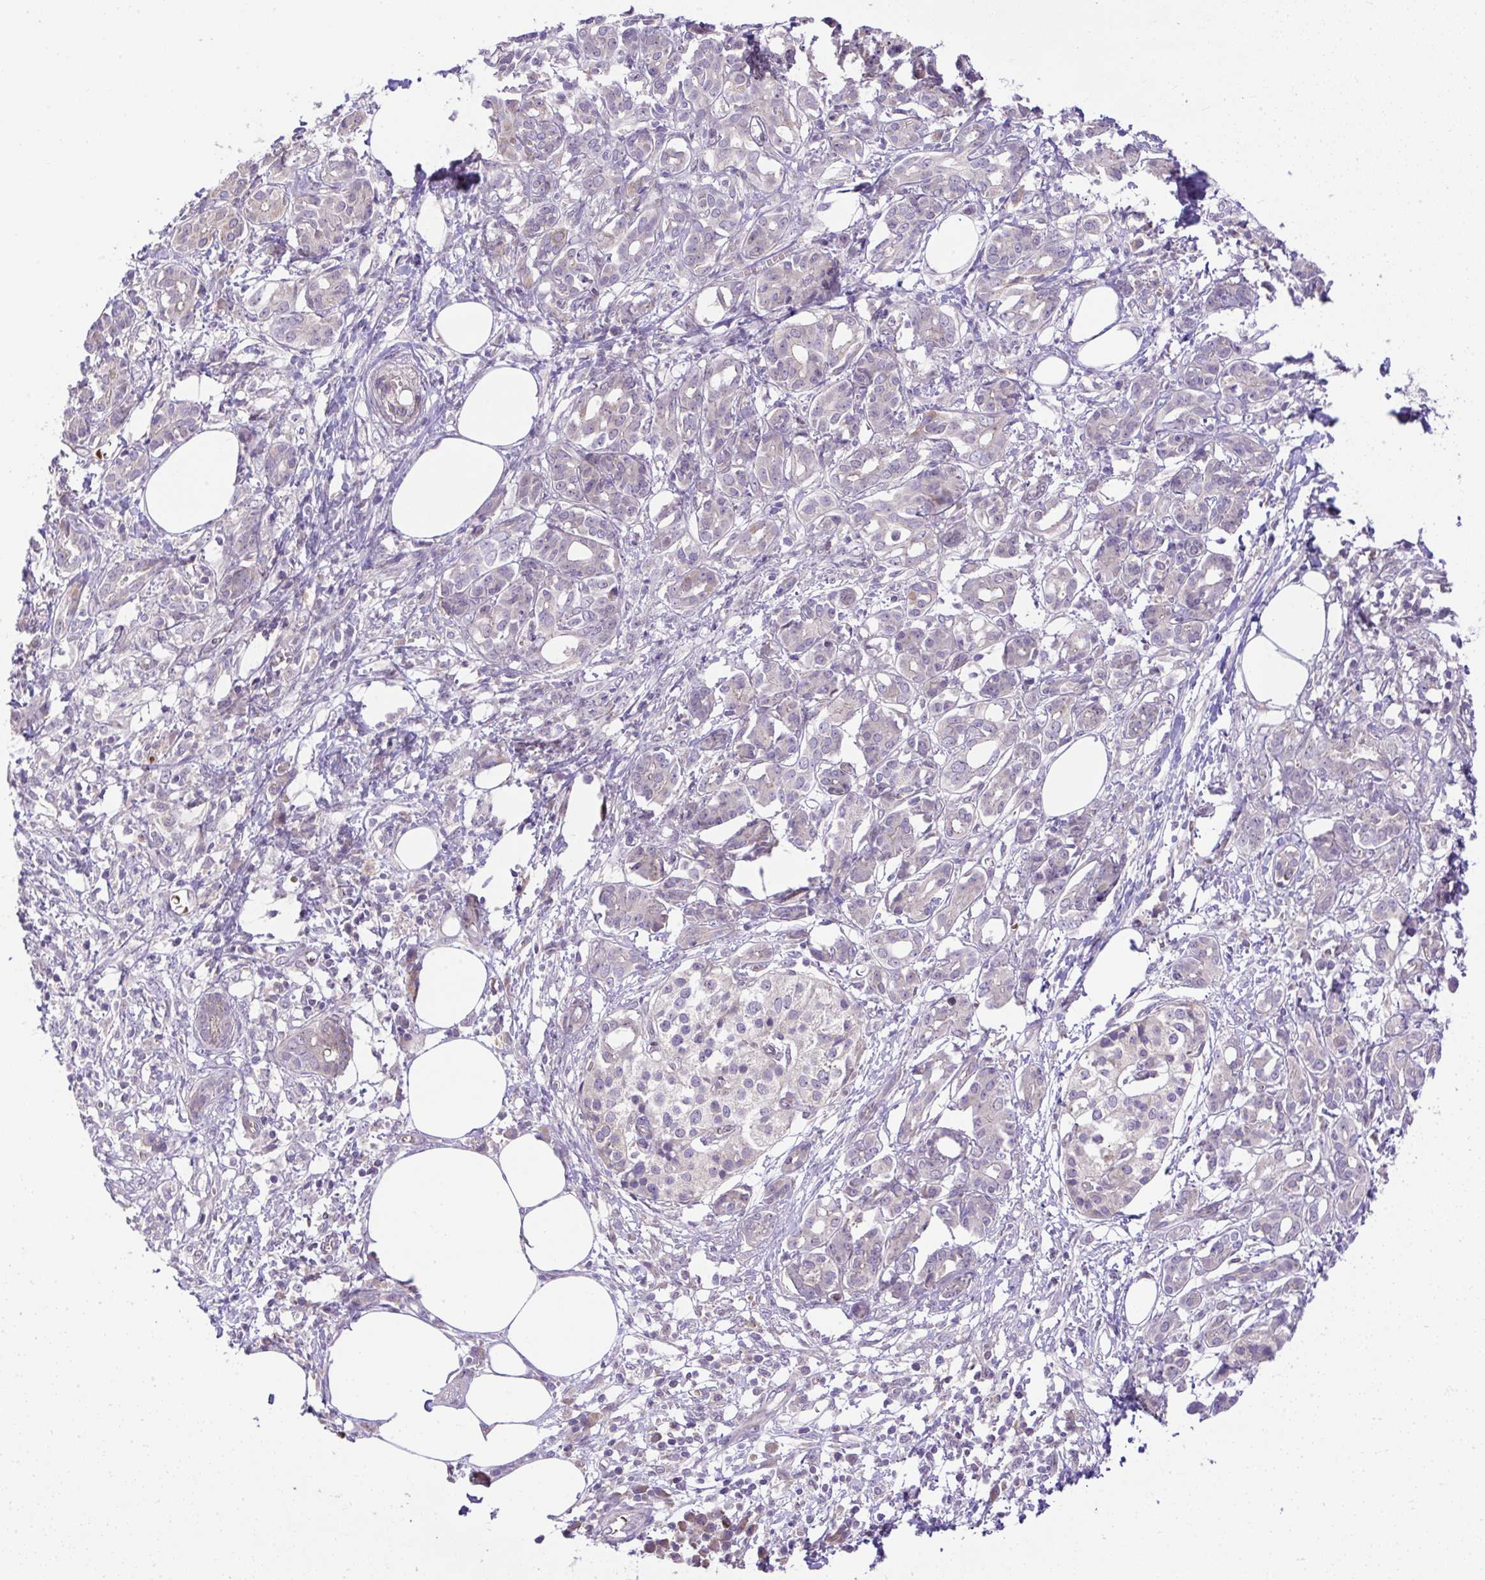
{"staining": {"intensity": "negative", "quantity": "none", "location": "none"}, "tissue": "pancreatic cancer", "cell_type": "Tumor cells", "image_type": "cancer", "snomed": [{"axis": "morphology", "description": "Adenocarcinoma, NOS"}, {"axis": "topography", "description": "Pancreas"}], "caption": "Pancreatic cancer (adenocarcinoma) stained for a protein using immunohistochemistry demonstrates no positivity tumor cells.", "gene": "CHIA", "patient": {"sex": "female", "age": 73}}